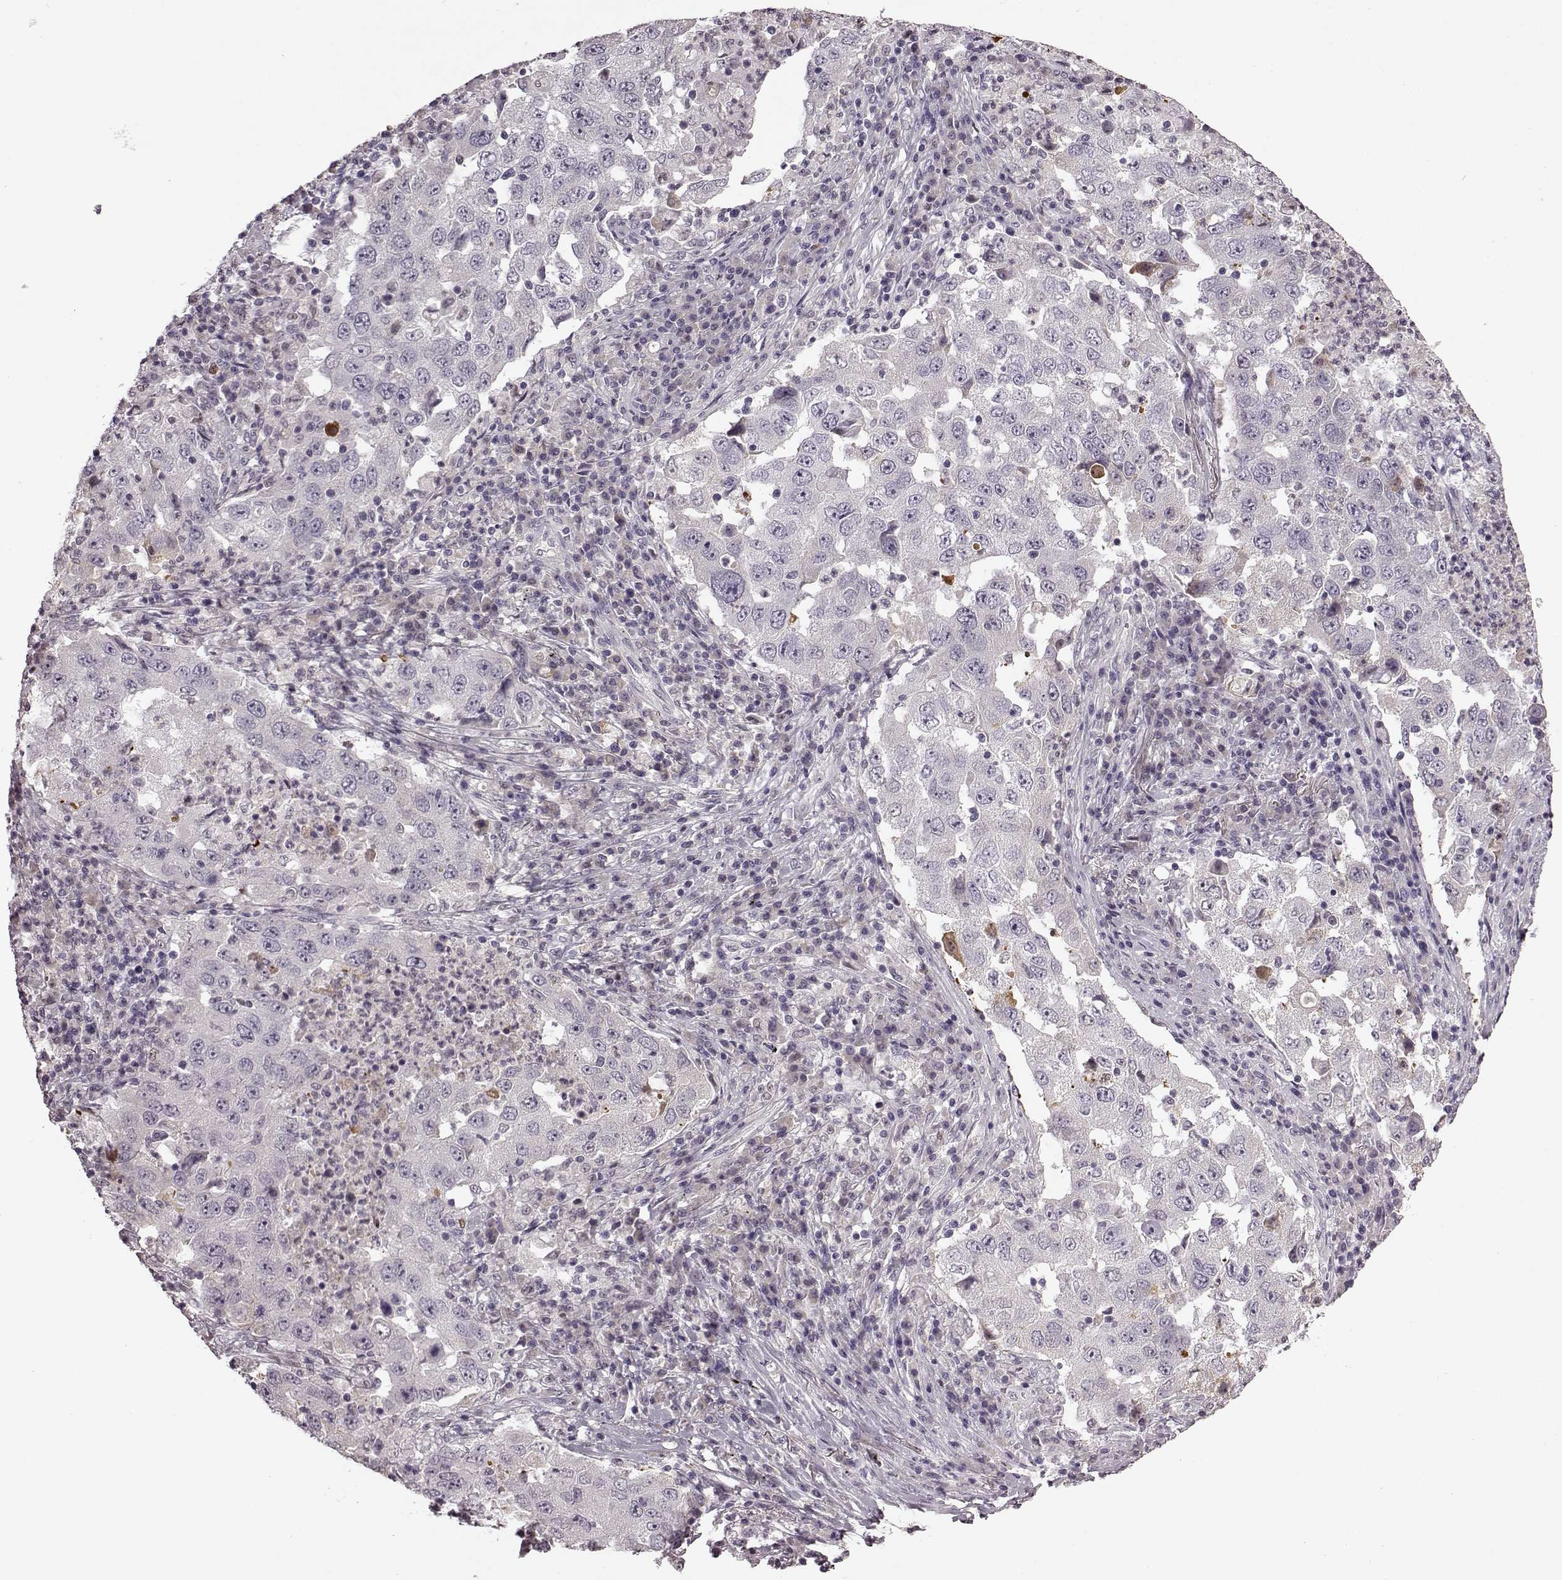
{"staining": {"intensity": "negative", "quantity": "none", "location": "none"}, "tissue": "lung cancer", "cell_type": "Tumor cells", "image_type": "cancer", "snomed": [{"axis": "morphology", "description": "Adenocarcinoma, NOS"}, {"axis": "topography", "description": "Lung"}], "caption": "Protein analysis of lung adenocarcinoma exhibits no significant positivity in tumor cells. Brightfield microscopy of immunohistochemistry stained with DAB (brown) and hematoxylin (blue), captured at high magnification.", "gene": "CNGA3", "patient": {"sex": "male", "age": 73}}